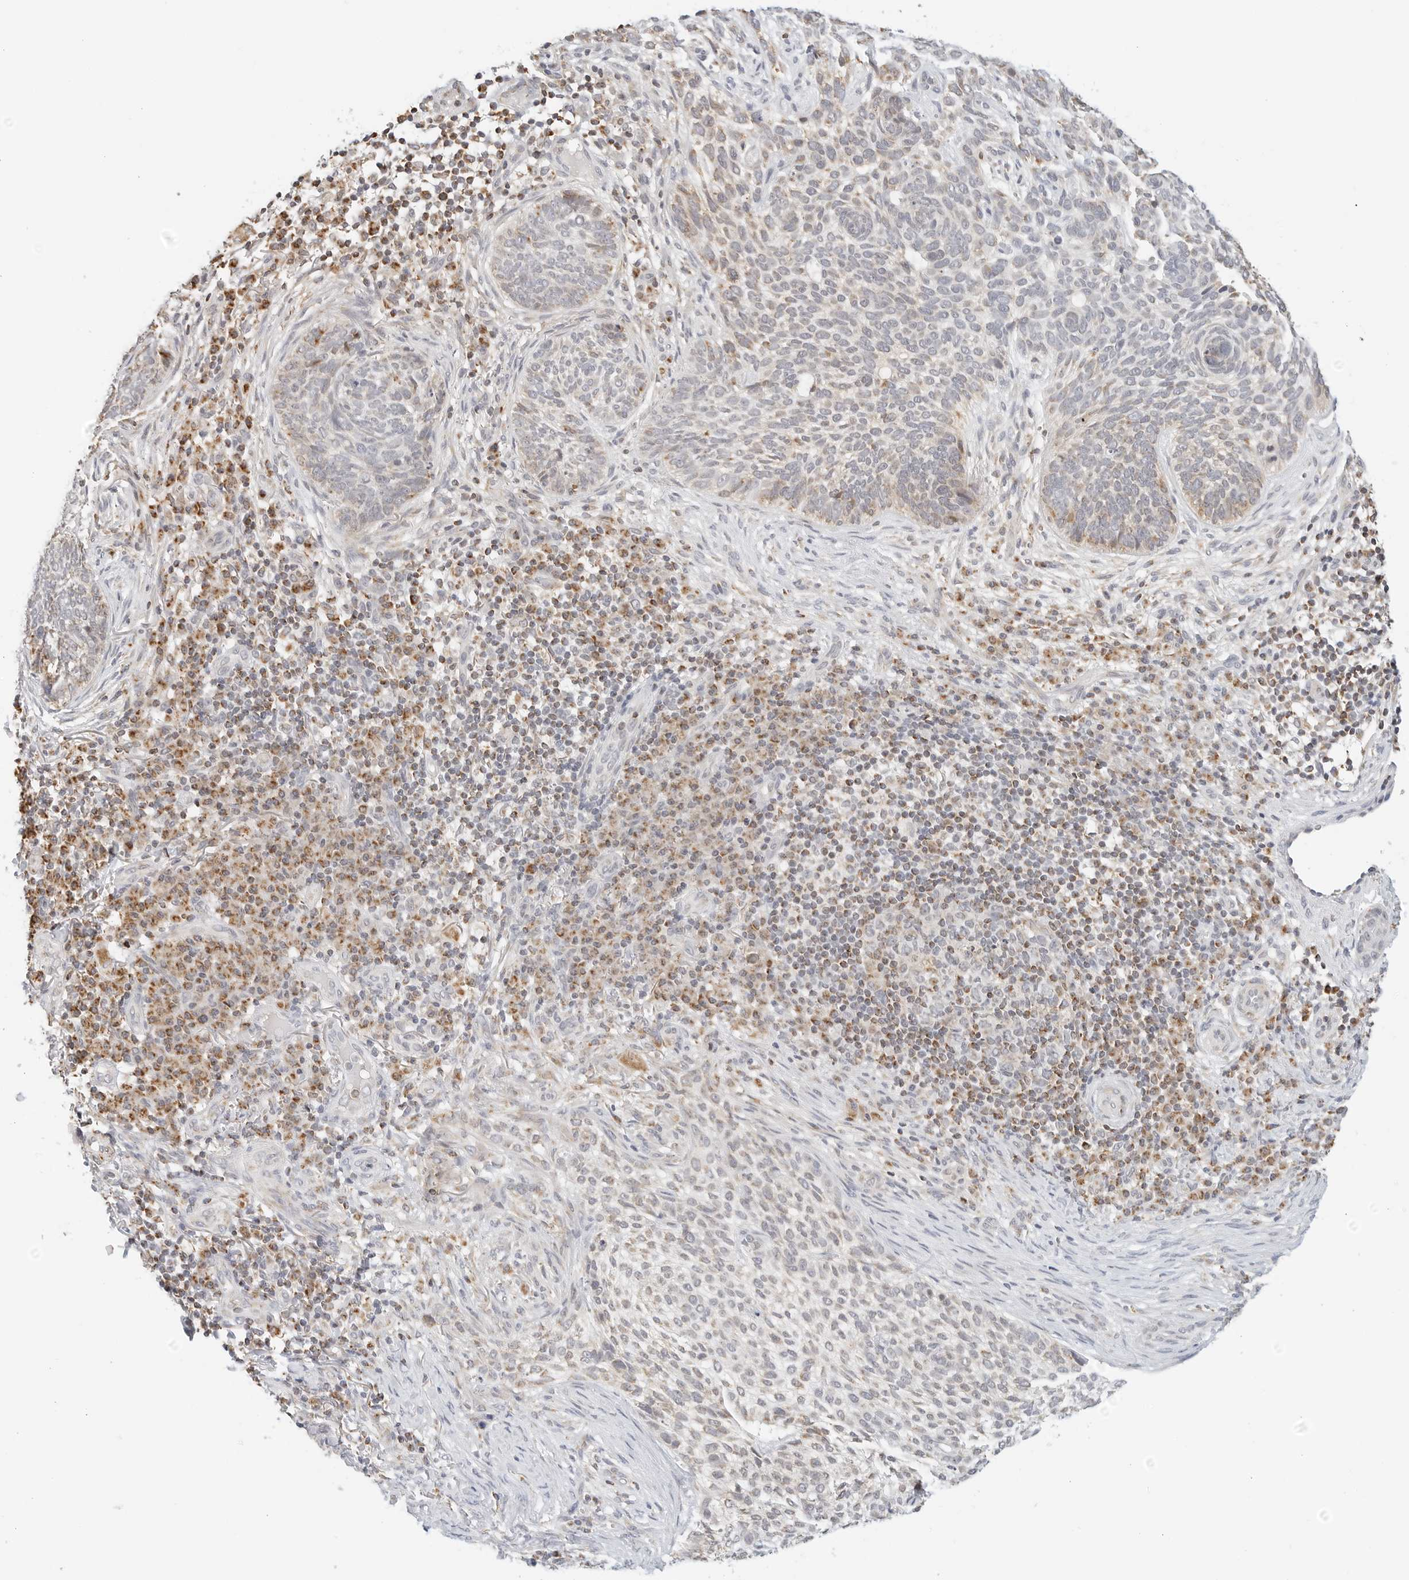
{"staining": {"intensity": "weak", "quantity": "<25%", "location": "cytoplasmic/membranous"}, "tissue": "skin cancer", "cell_type": "Tumor cells", "image_type": "cancer", "snomed": [{"axis": "morphology", "description": "Basal cell carcinoma"}, {"axis": "topography", "description": "Skin"}], "caption": "A histopathology image of human skin basal cell carcinoma is negative for staining in tumor cells.", "gene": "ATL1", "patient": {"sex": "female", "age": 64}}